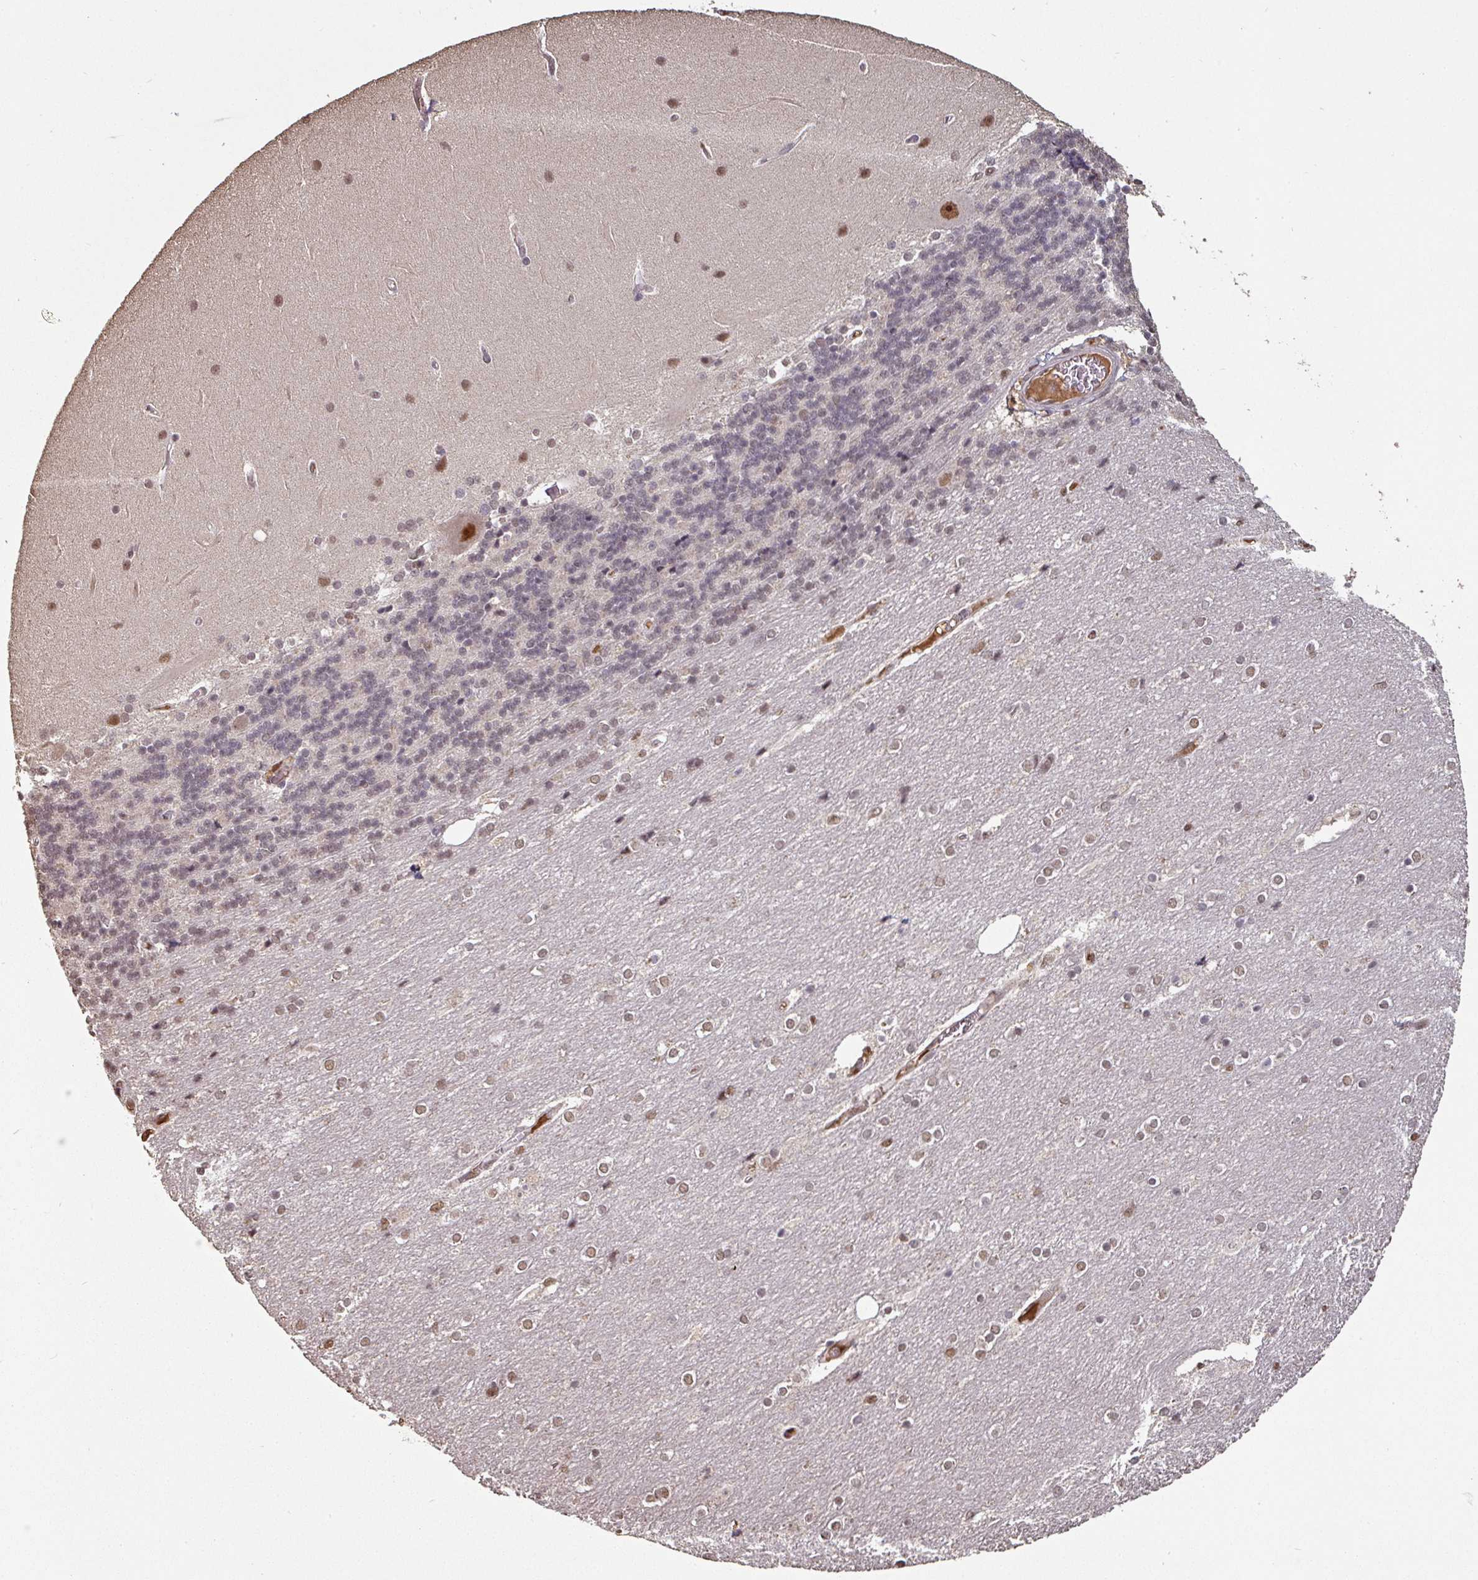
{"staining": {"intensity": "moderate", "quantity": "<25%", "location": "nuclear"}, "tissue": "cerebellum", "cell_type": "Cells in granular layer", "image_type": "normal", "snomed": [{"axis": "morphology", "description": "Normal tissue, NOS"}, {"axis": "topography", "description": "Cerebellum"}], "caption": "Protein staining demonstrates moderate nuclear expression in about <25% of cells in granular layer in benign cerebellum.", "gene": "POLD1", "patient": {"sex": "female", "age": 54}}